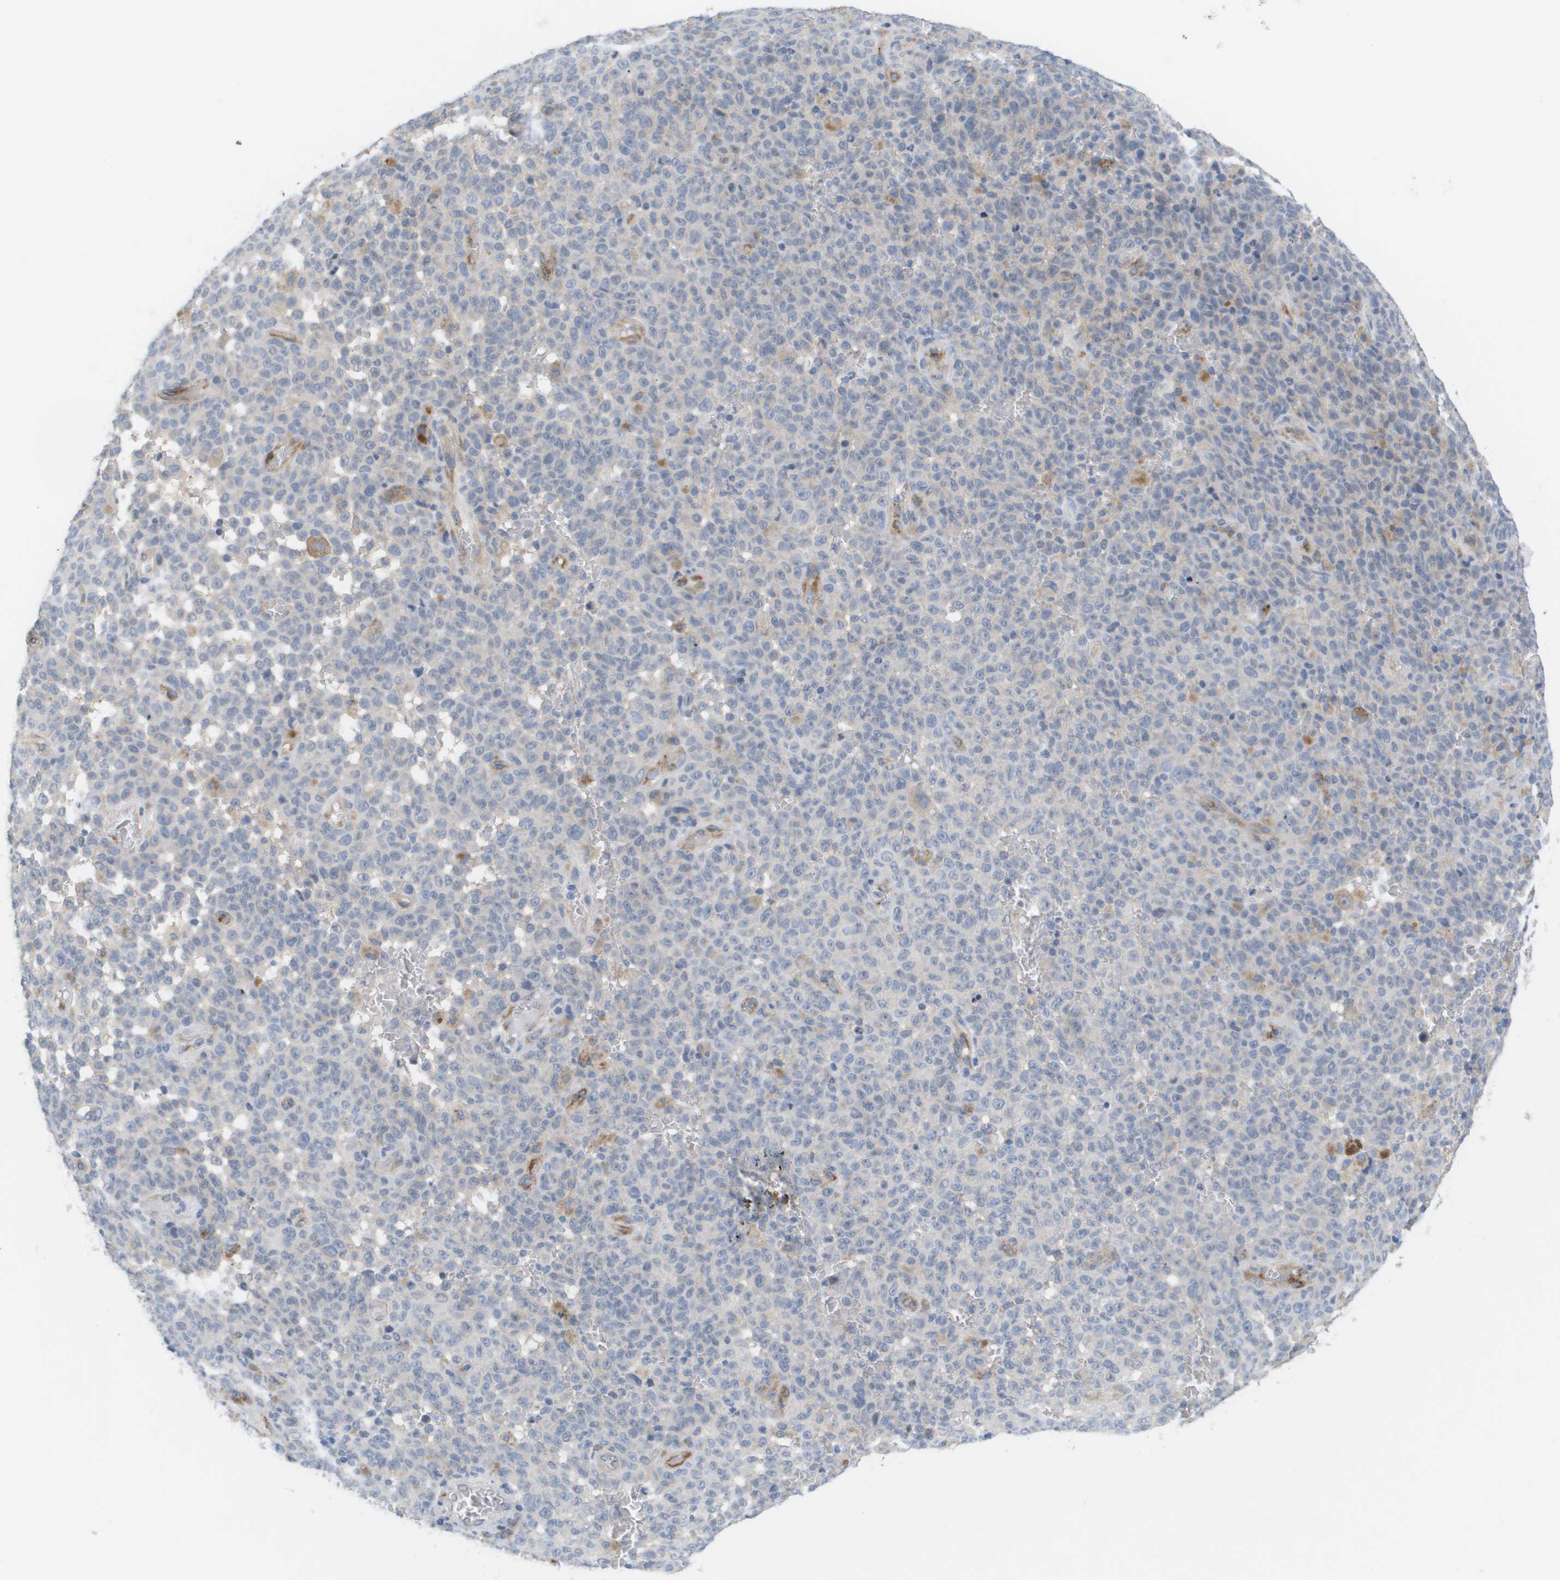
{"staining": {"intensity": "weak", "quantity": "<25%", "location": "cytoplasmic/membranous"}, "tissue": "melanoma", "cell_type": "Tumor cells", "image_type": "cancer", "snomed": [{"axis": "morphology", "description": "Malignant melanoma, NOS"}, {"axis": "topography", "description": "Skin"}], "caption": "A high-resolution micrograph shows IHC staining of malignant melanoma, which shows no significant expression in tumor cells.", "gene": "ANGPT2", "patient": {"sex": "female", "age": 82}}